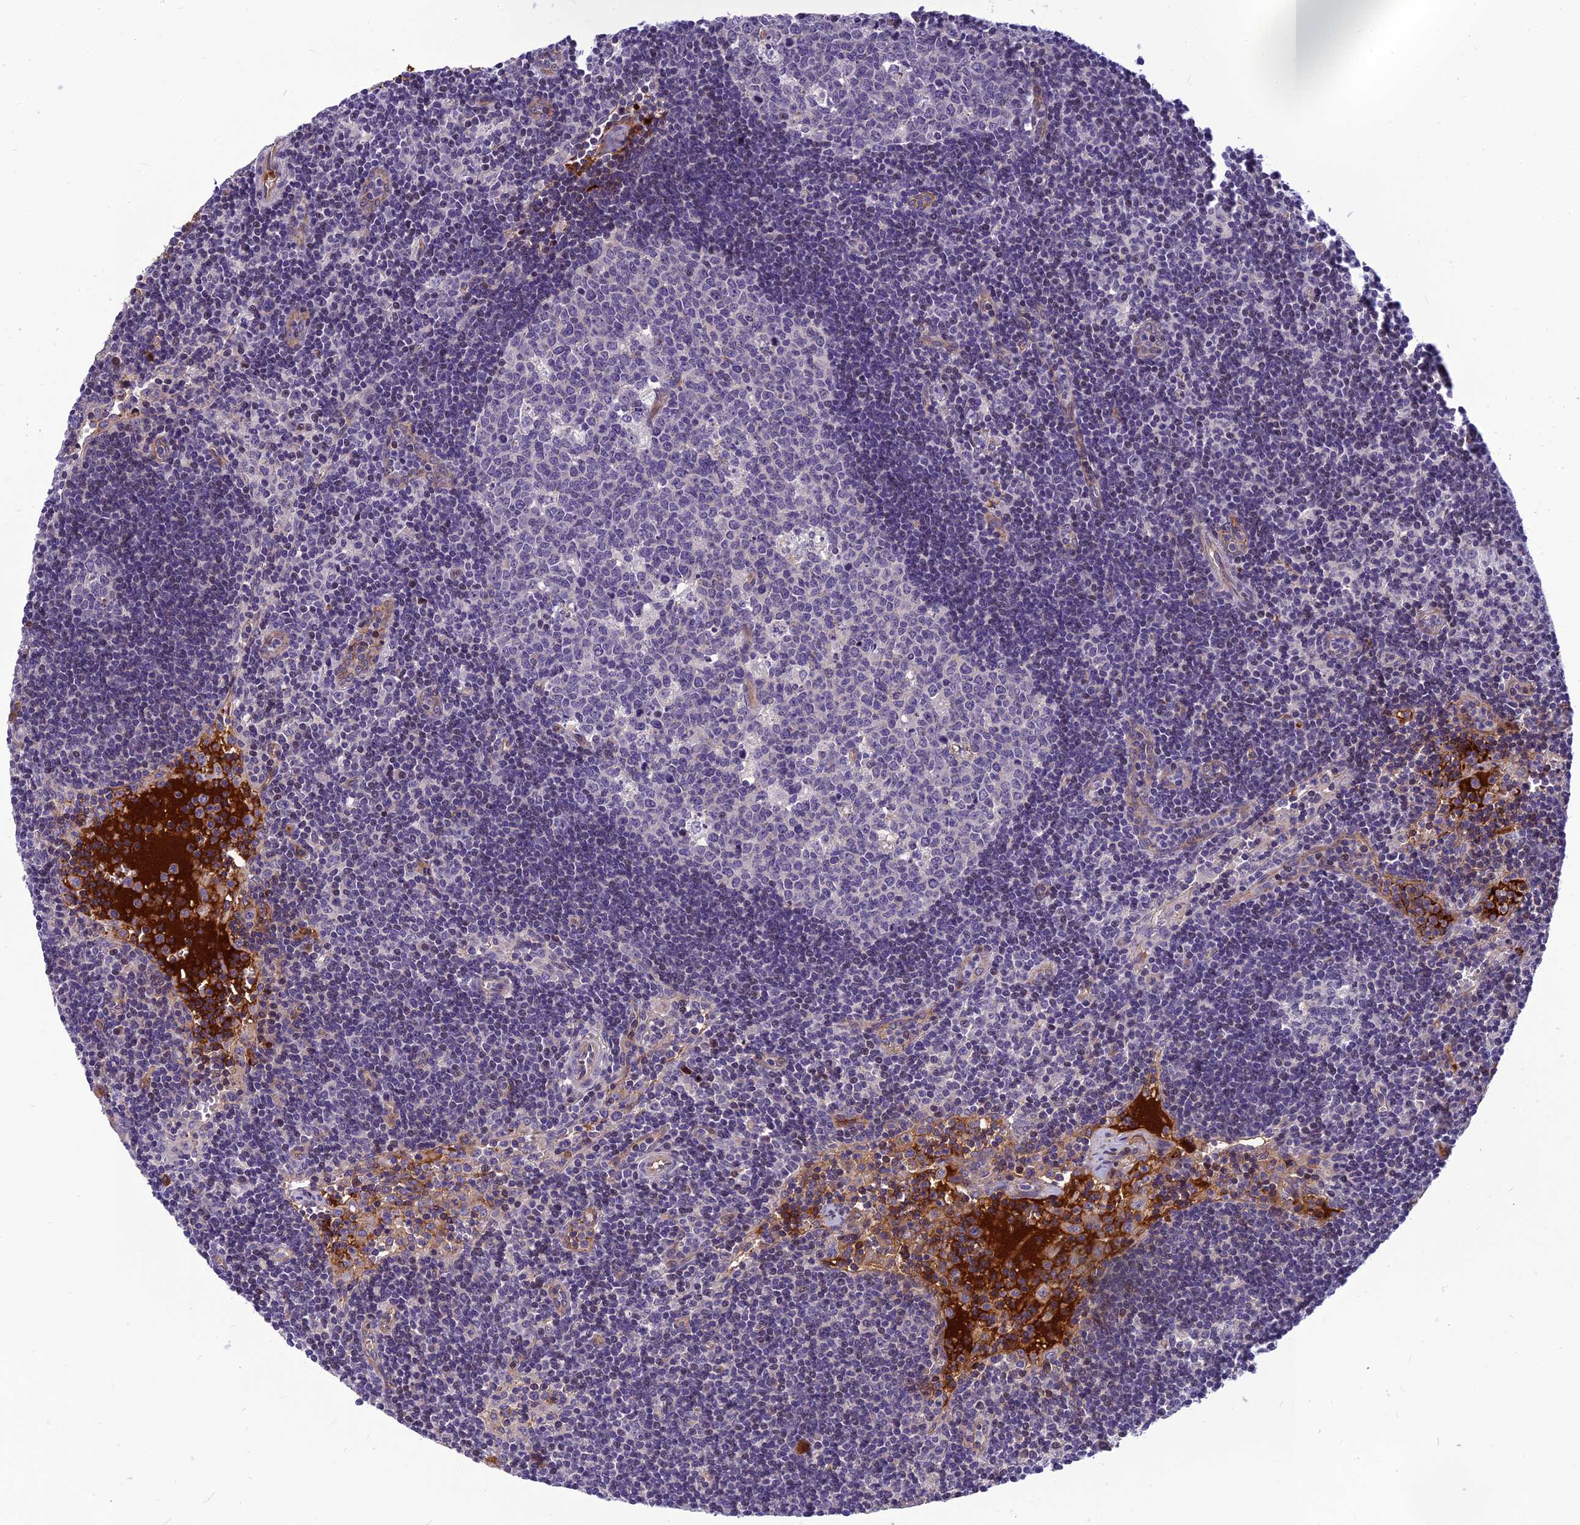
{"staining": {"intensity": "negative", "quantity": "none", "location": "none"}, "tissue": "lymph node", "cell_type": "Germinal center cells", "image_type": "normal", "snomed": [{"axis": "morphology", "description": "Normal tissue, NOS"}, {"axis": "topography", "description": "Lymph node"}], "caption": "The image reveals no staining of germinal center cells in normal lymph node.", "gene": "CLEC11A", "patient": {"sex": "female", "age": 32}}